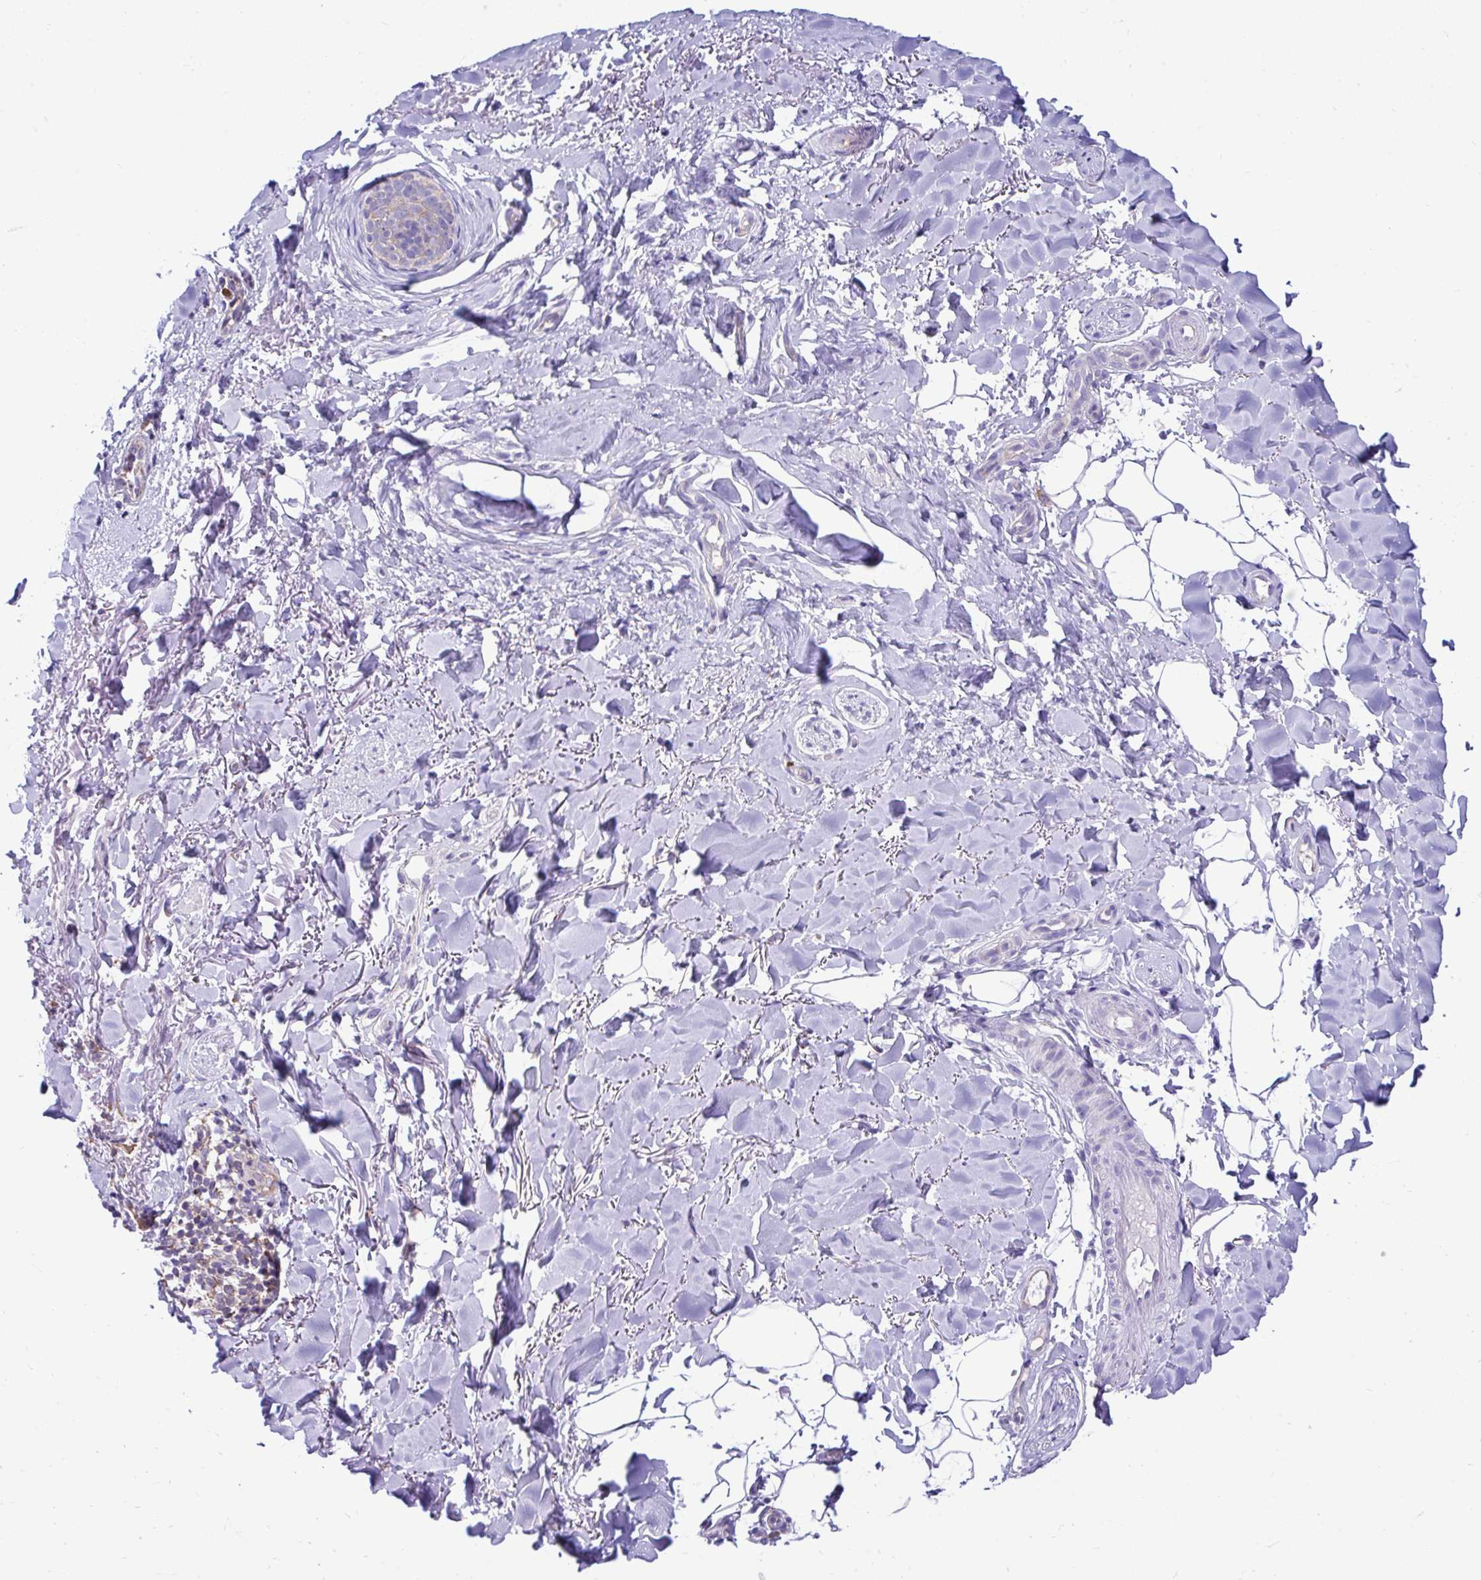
{"staining": {"intensity": "weak", "quantity": "<25%", "location": "cytoplasmic/membranous"}, "tissue": "skin cancer", "cell_type": "Tumor cells", "image_type": "cancer", "snomed": [{"axis": "morphology", "description": "Basal cell carcinoma"}, {"axis": "topography", "description": "Skin"}, {"axis": "topography", "description": "Skin of face"}], "caption": "This is an IHC image of human basal cell carcinoma (skin). There is no staining in tumor cells.", "gene": "RPL7", "patient": {"sex": "female", "age": 90}}